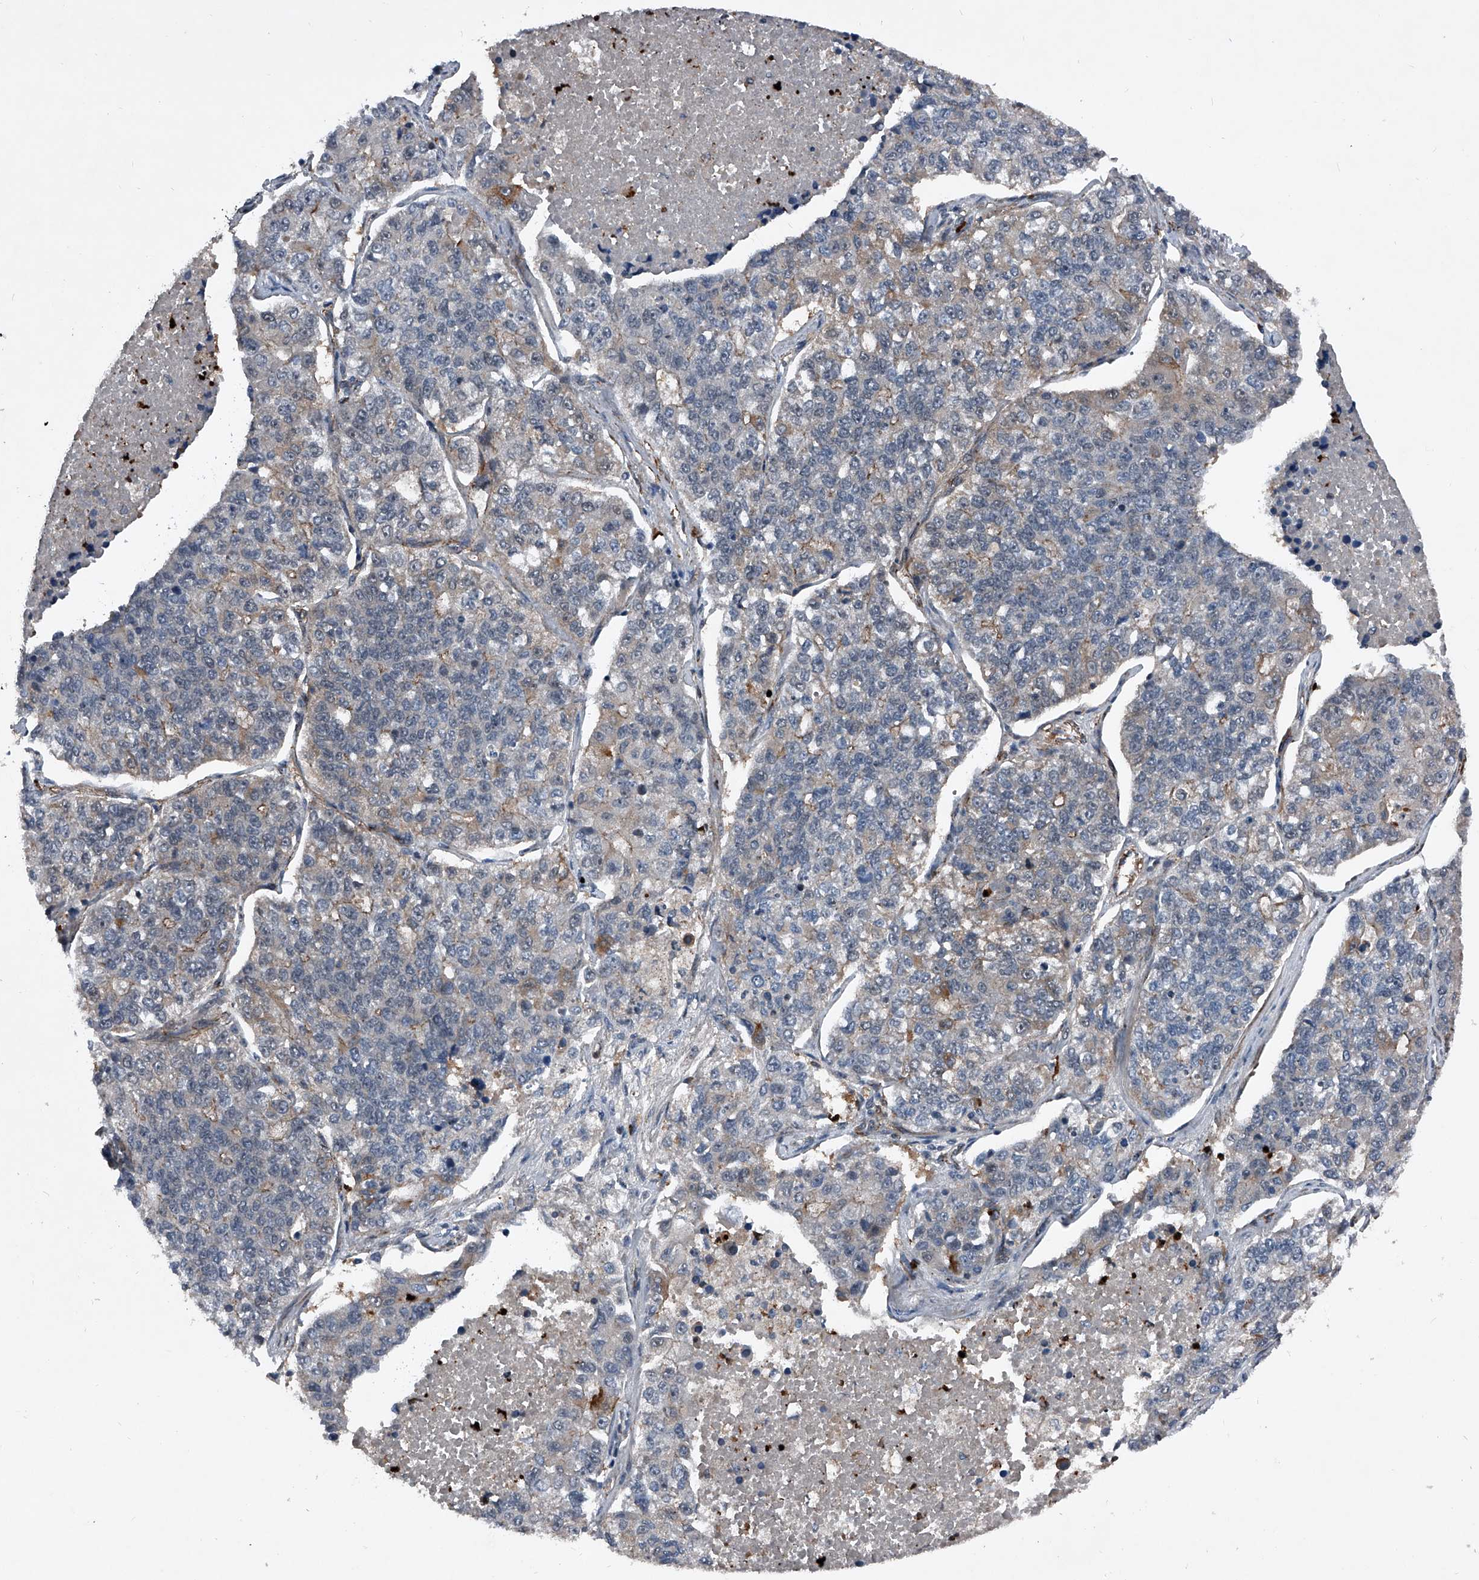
{"staining": {"intensity": "weak", "quantity": "25%-75%", "location": "cytoplasmic/membranous"}, "tissue": "lung cancer", "cell_type": "Tumor cells", "image_type": "cancer", "snomed": [{"axis": "morphology", "description": "Adenocarcinoma, NOS"}, {"axis": "topography", "description": "Lung"}], "caption": "Immunohistochemistry of adenocarcinoma (lung) reveals low levels of weak cytoplasmic/membranous expression in approximately 25%-75% of tumor cells.", "gene": "MAPKAP1", "patient": {"sex": "male", "age": 49}}